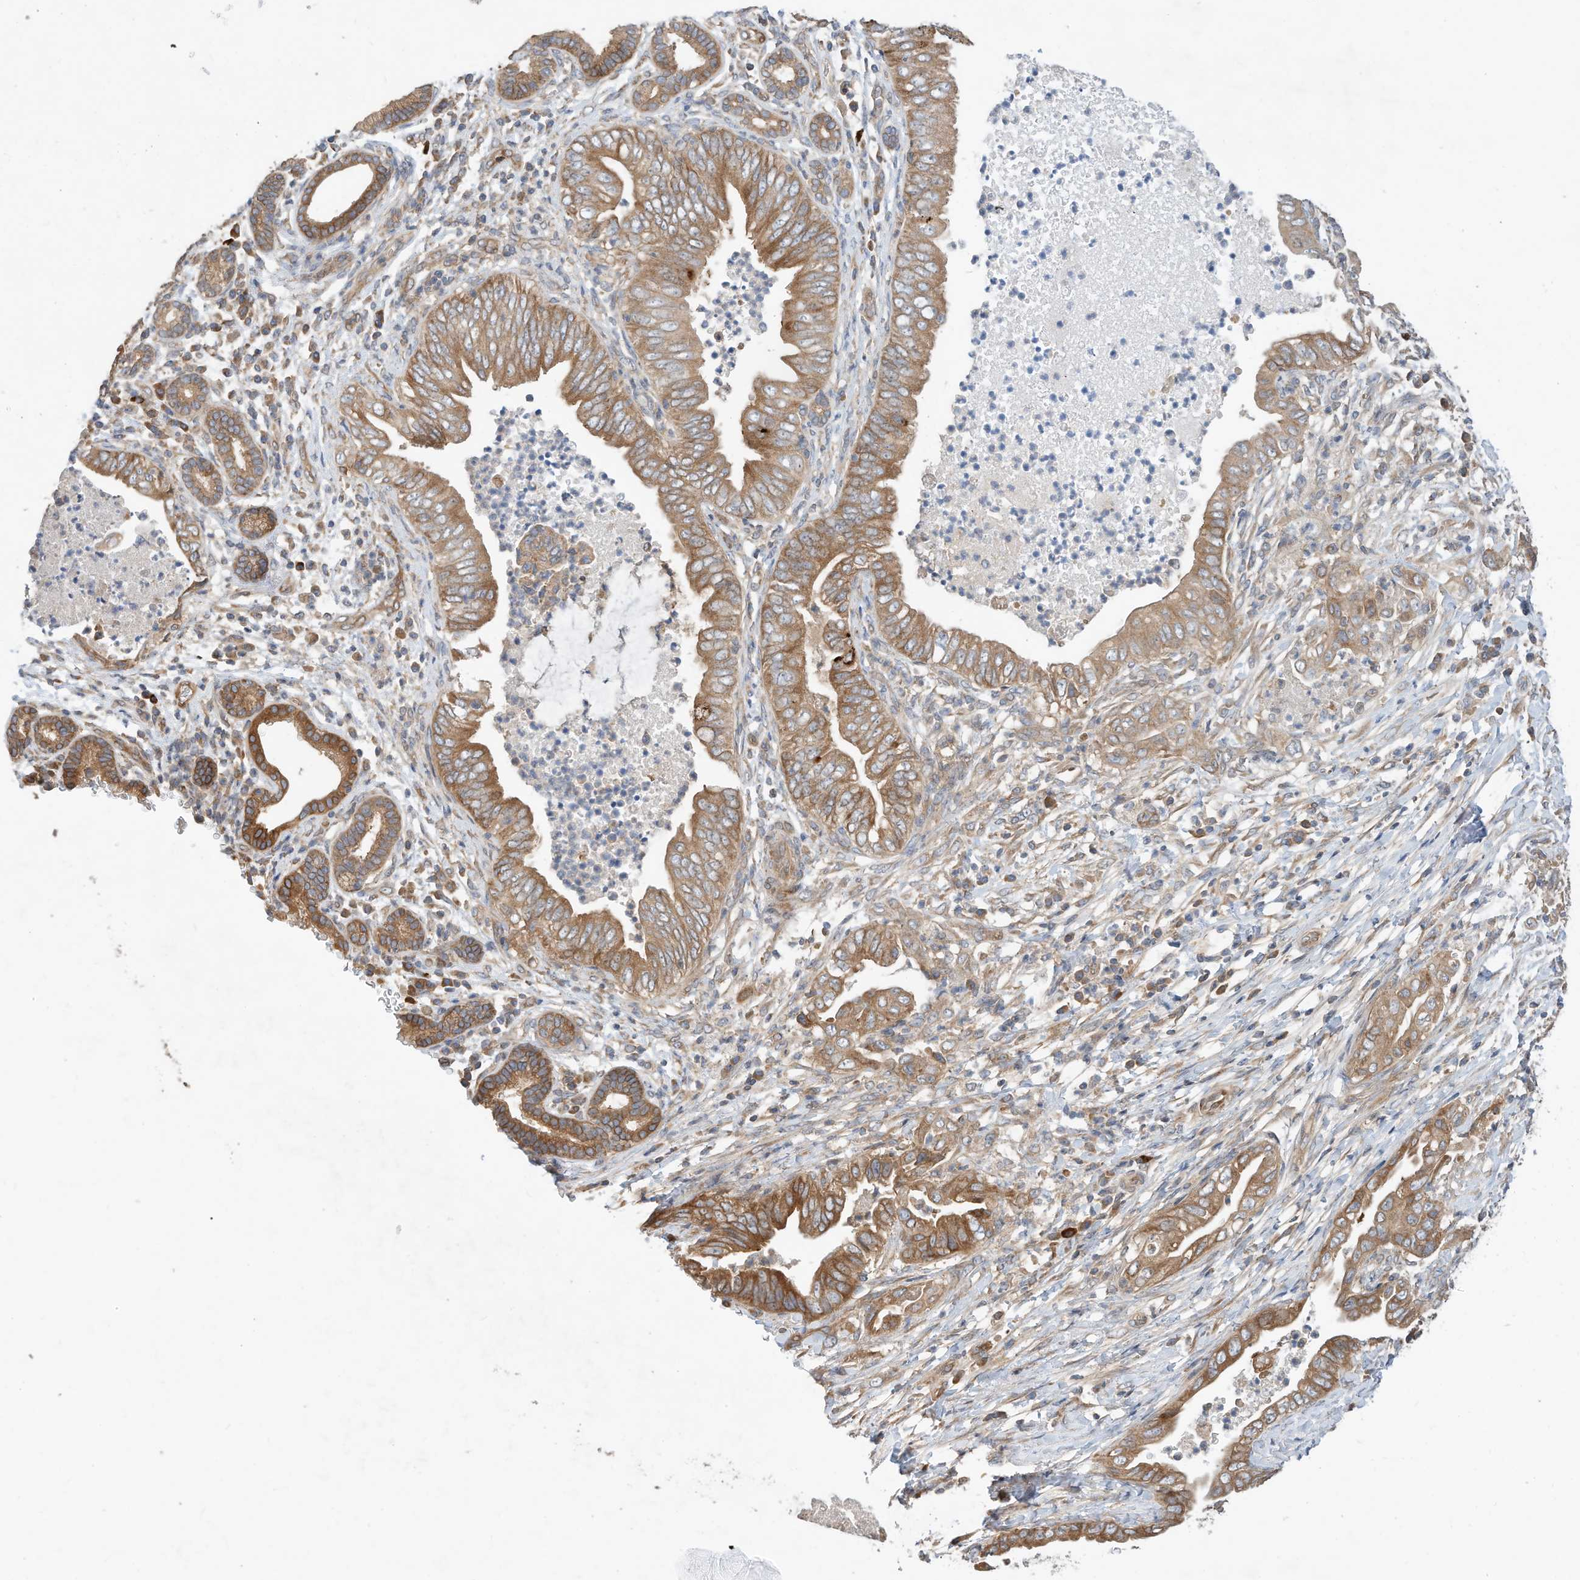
{"staining": {"intensity": "strong", "quantity": ">75%", "location": "cytoplasmic/membranous"}, "tissue": "pancreatic cancer", "cell_type": "Tumor cells", "image_type": "cancer", "snomed": [{"axis": "morphology", "description": "Adenocarcinoma, NOS"}, {"axis": "topography", "description": "Pancreas"}], "caption": "Pancreatic cancer (adenocarcinoma) stained with DAB (3,3'-diaminobenzidine) immunohistochemistry (IHC) displays high levels of strong cytoplasmic/membranous staining in about >75% of tumor cells.", "gene": "CPAMD8", "patient": {"sex": "male", "age": 75}}